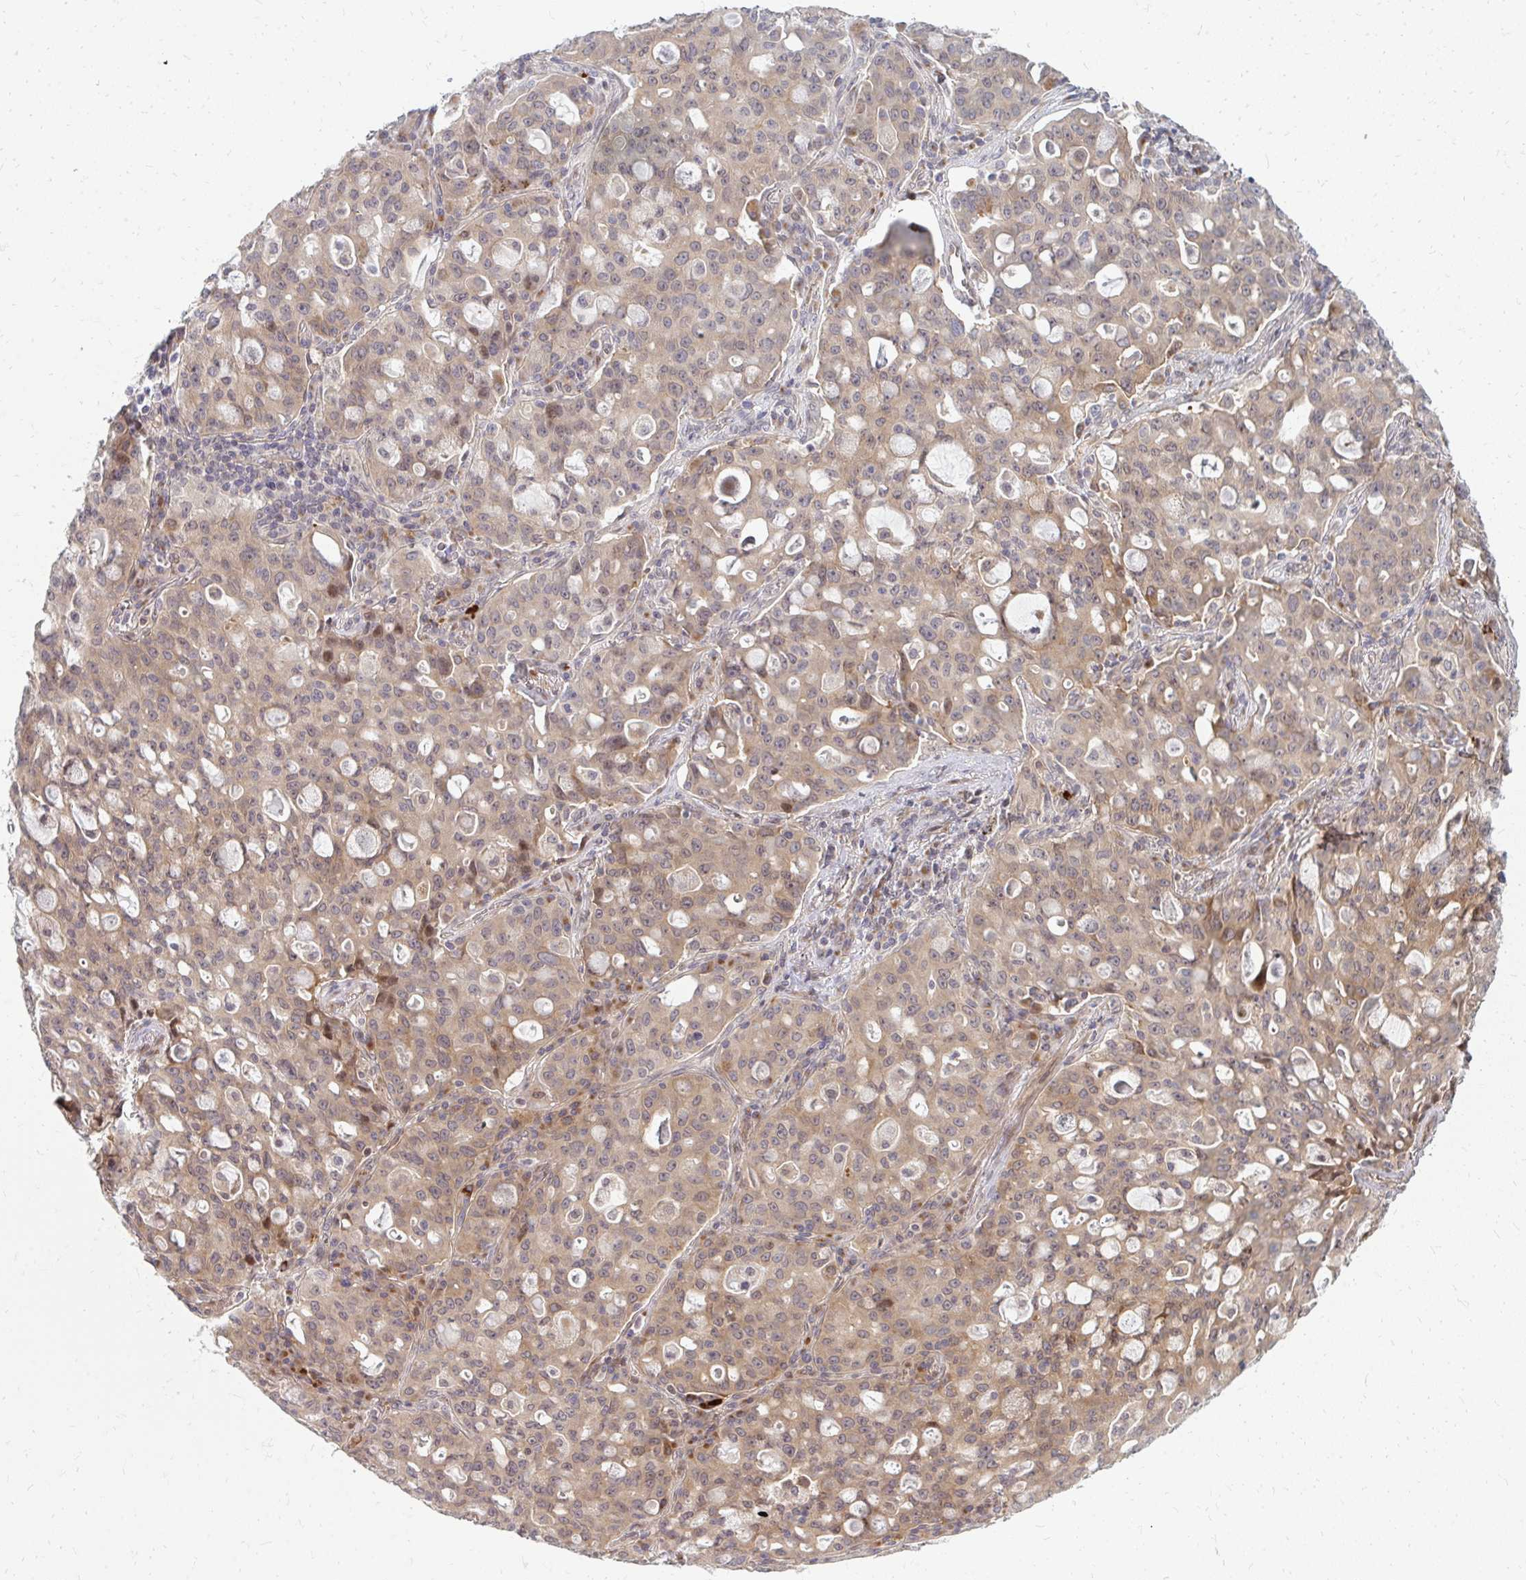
{"staining": {"intensity": "weak", "quantity": ">75%", "location": "cytoplasmic/membranous"}, "tissue": "lung cancer", "cell_type": "Tumor cells", "image_type": "cancer", "snomed": [{"axis": "morphology", "description": "Adenocarcinoma, NOS"}, {"axis": "topography", "description": "Lung"}], "caption": "Lung adenocarcinoma was stained to show a protein in brown. There is low levels of weak cytoplasmic/membranous staining in approximately >75% of tumor cells.", "gene": "ZNF285", "patient": {"sex": "female", "age": 44}}